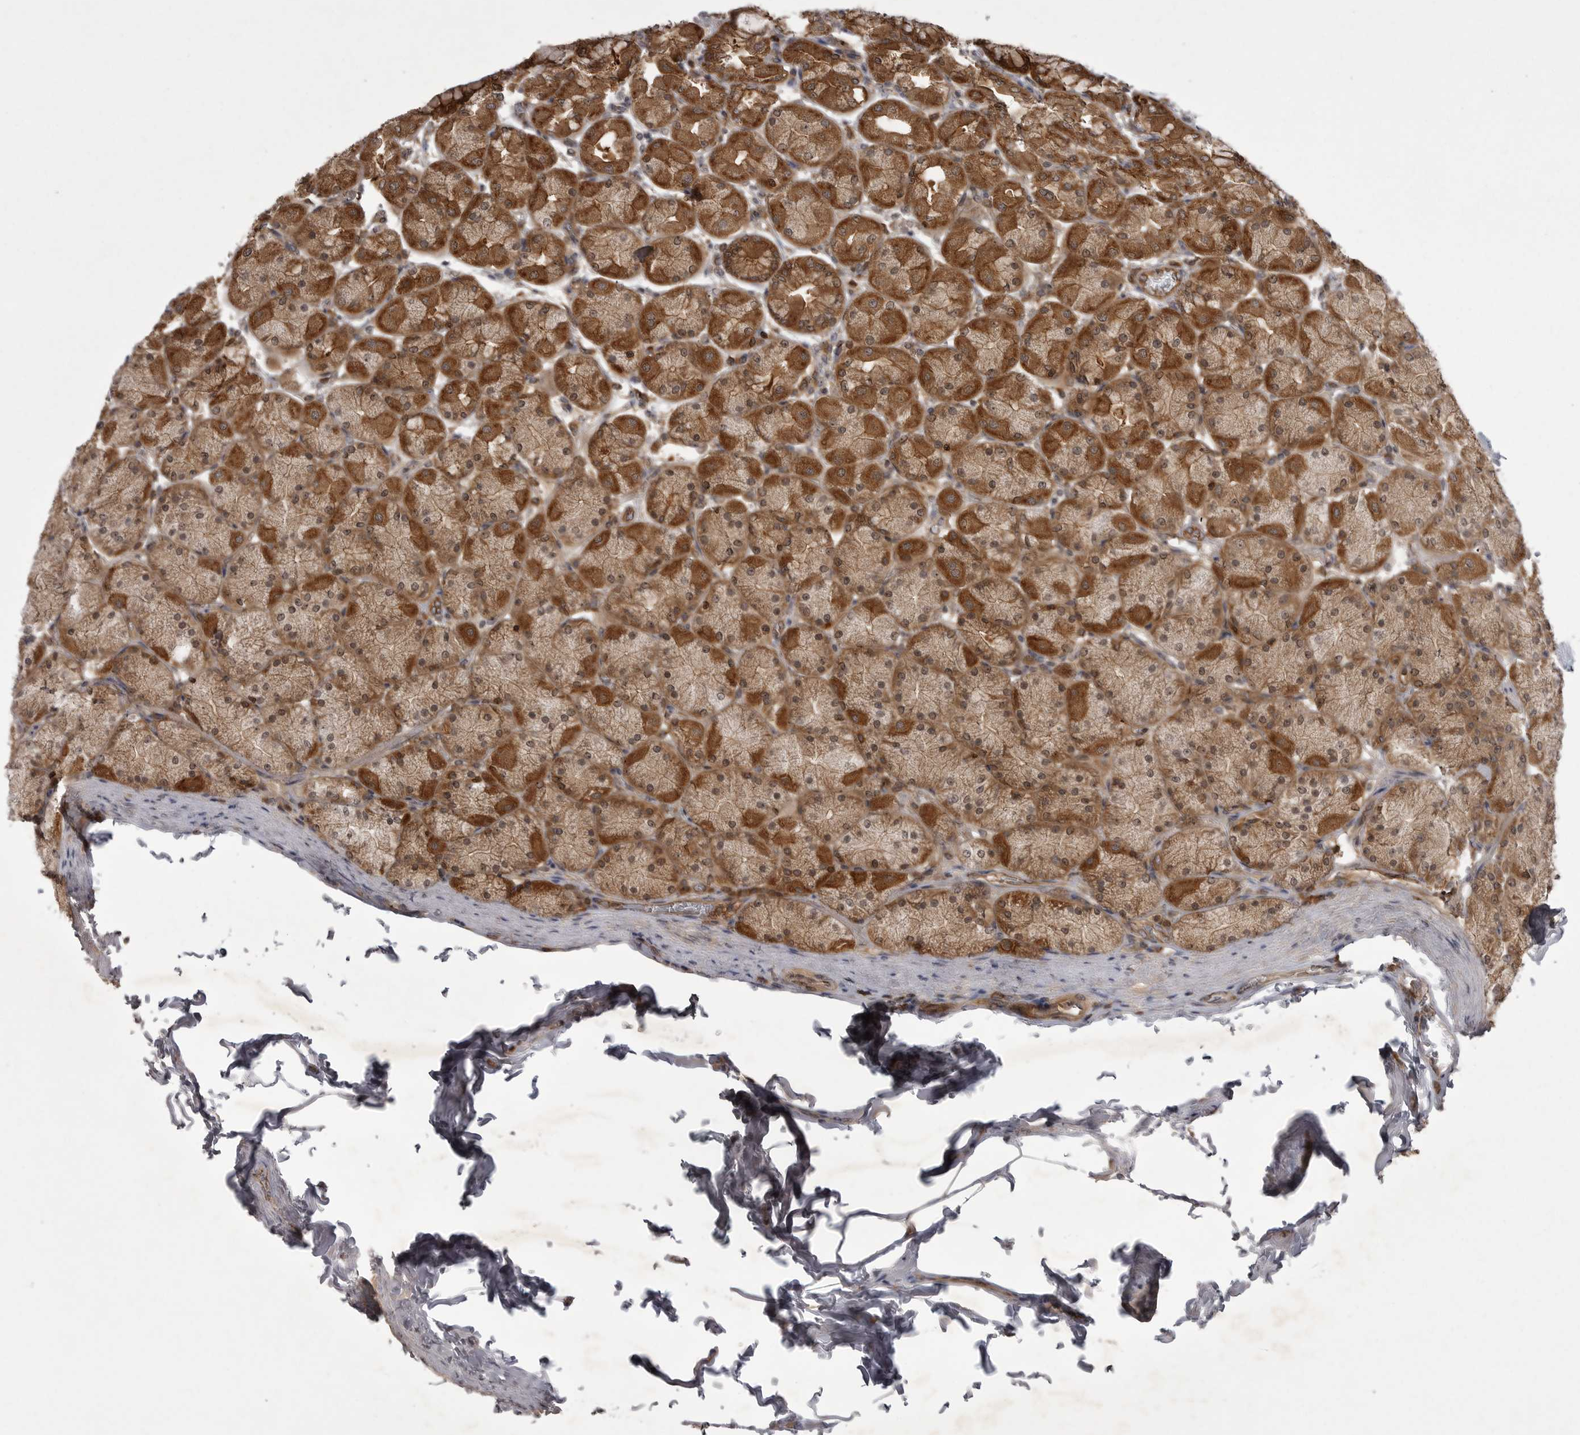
{"staining": {"intensity": "strong", "quantity": ">75%", "location": "cytoplasmic/membranous"}, "tissue": "stomach", "cell_type": "Glandular cells", "image_type": "normal", "snomed": [{"axis": "morphology", "description": "Normal tissue, NOS"}, {"axis": "topography", "description": "Stomach, upper"}], "caption": "This is a micrograph of immunohistochemistry staining of benign stomach, which shows strong expression in the cytoplasmic/membranous of glandular cells.", "gene": "STK24", "patient": {"sex": "female", "age": 56}}